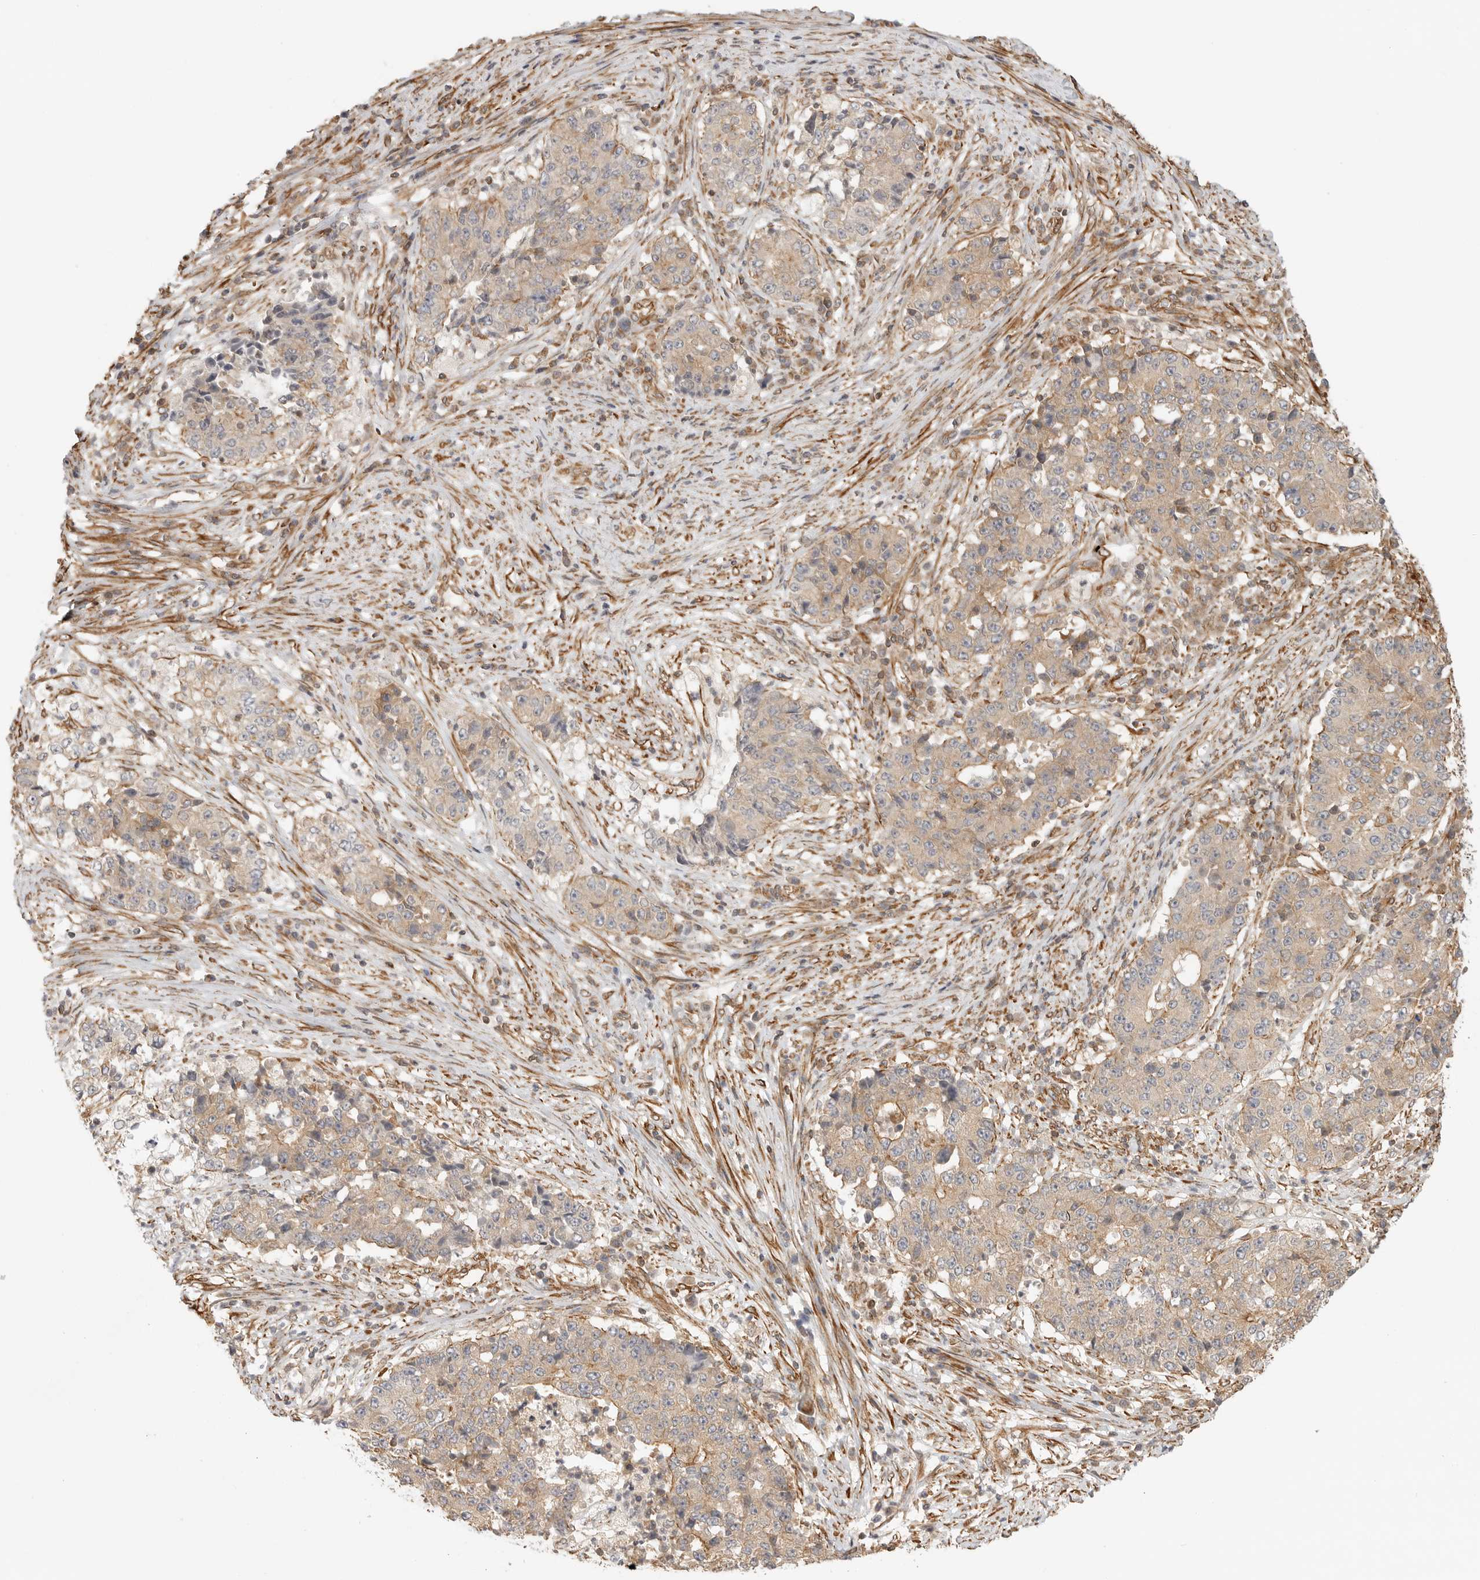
{"staining": {"intensity": "moderate", "quantity": "<25%", "location": "cytoplasmic/membranous"}, "tissue": "stomach cancer", "cell_type": "Tumor cells", "image_type": "cancer", "snomed": [{"axis": "morphology", "description": "Adenocarcinoma, NOS"}, {"axis": "topography", "description": "Stomach"}], "caption": "A high-resolution micrograph shows immunohistochemistry (IHC) staining of stomach cancer, which demonstrates moderate cytoplasmic/membranous expression in approximately <25% of tumor cells.", "gene": "ATOH7", "patient": {"sex": "male", "age": 59}}